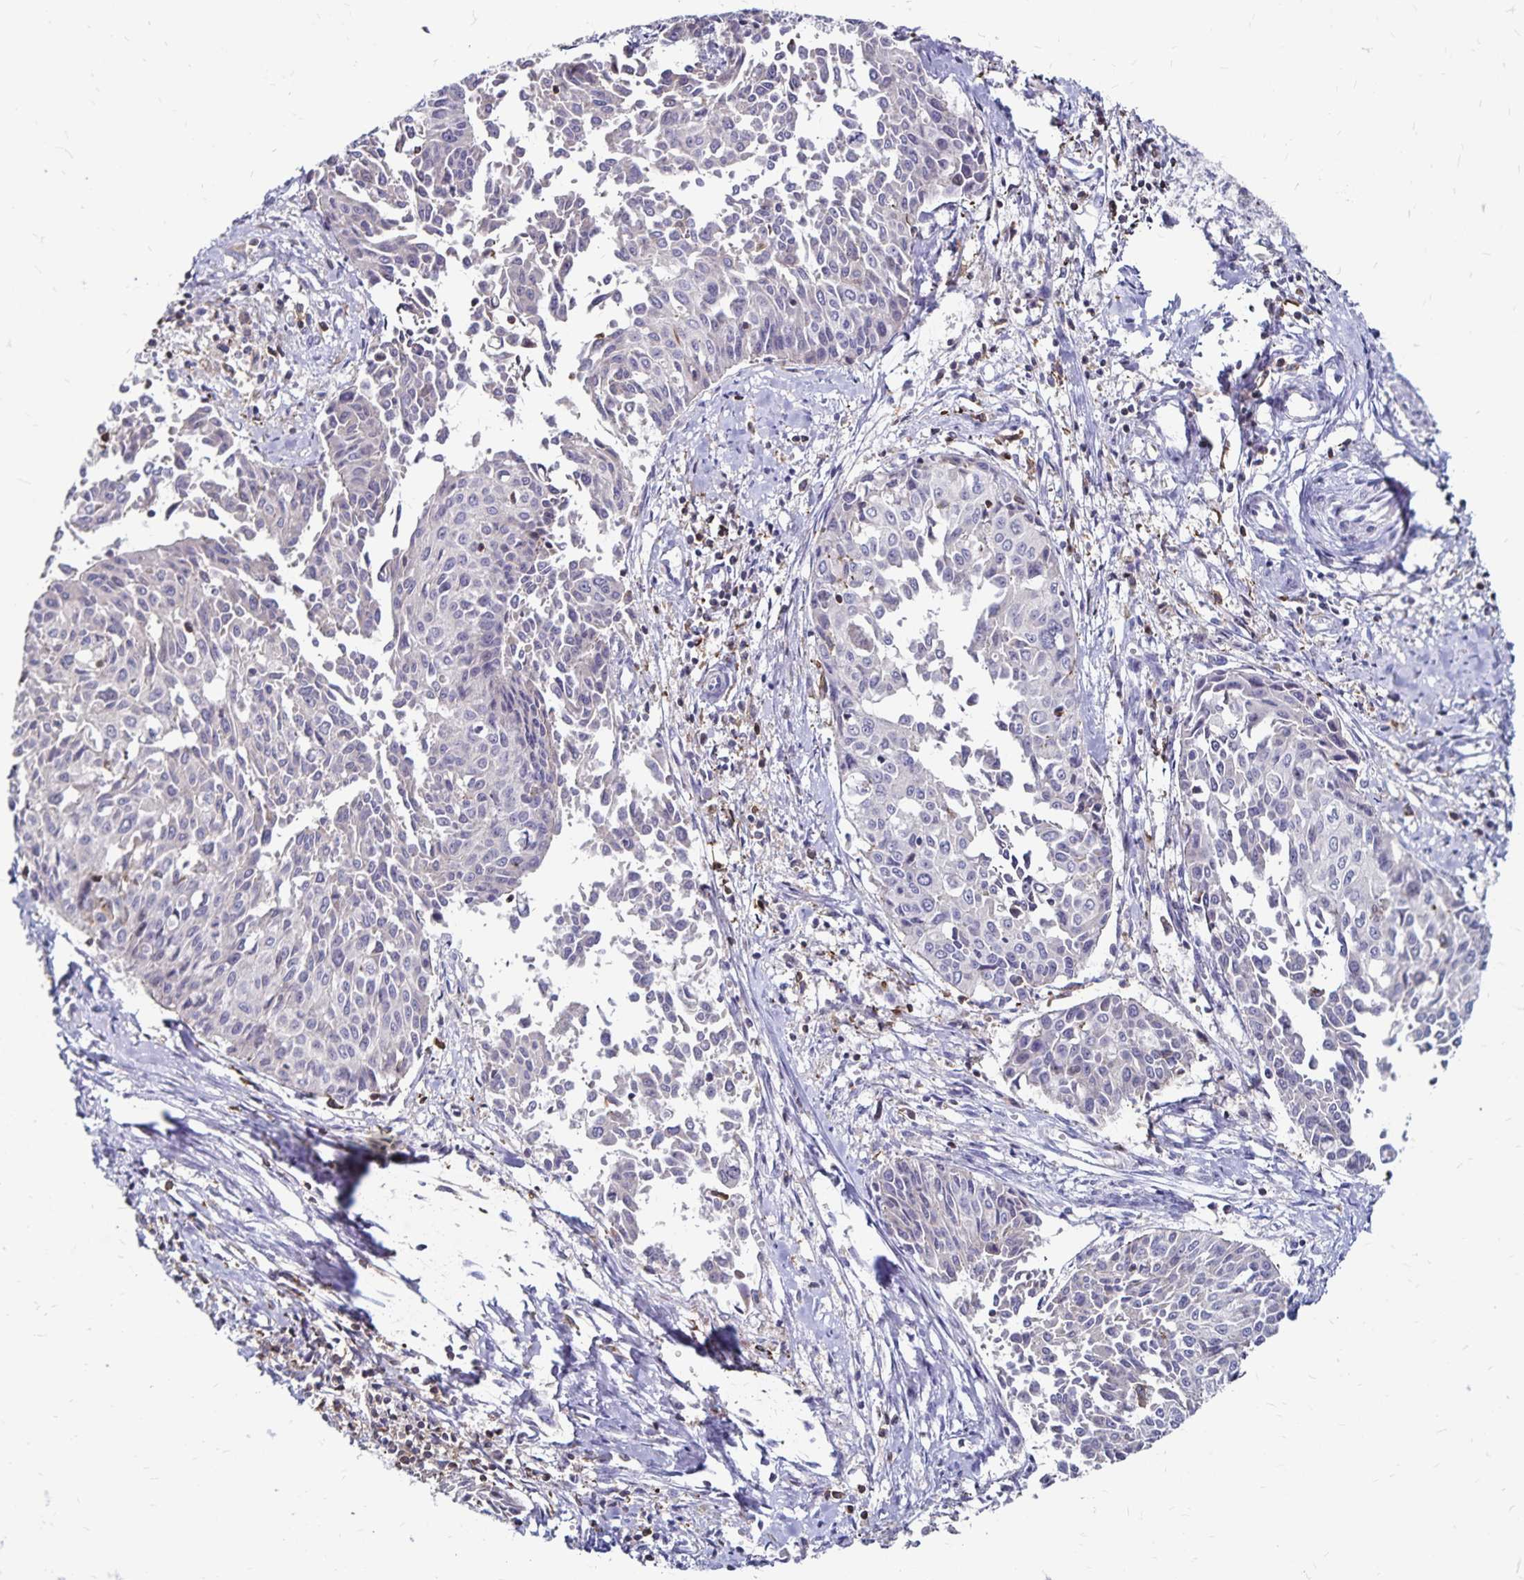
{"staining": {"intensity": "negative", "quantity": "none", "location": "none"}, "tissue": "cervical cancer", "cell_type": "Tumor cells", "image_type": "cancer", "snomed": [{"axis": "morphology", "description": "Squamous cell carcinoma, NOS"}, {"axis": "topography", "description": "Cervix"}], "caption": "The micrograph displays no staining of tumor cells in squamous cell carcinoma (cervical).", "gene": "NAGPA", "patient": {"sex": "female", "age": 50}}